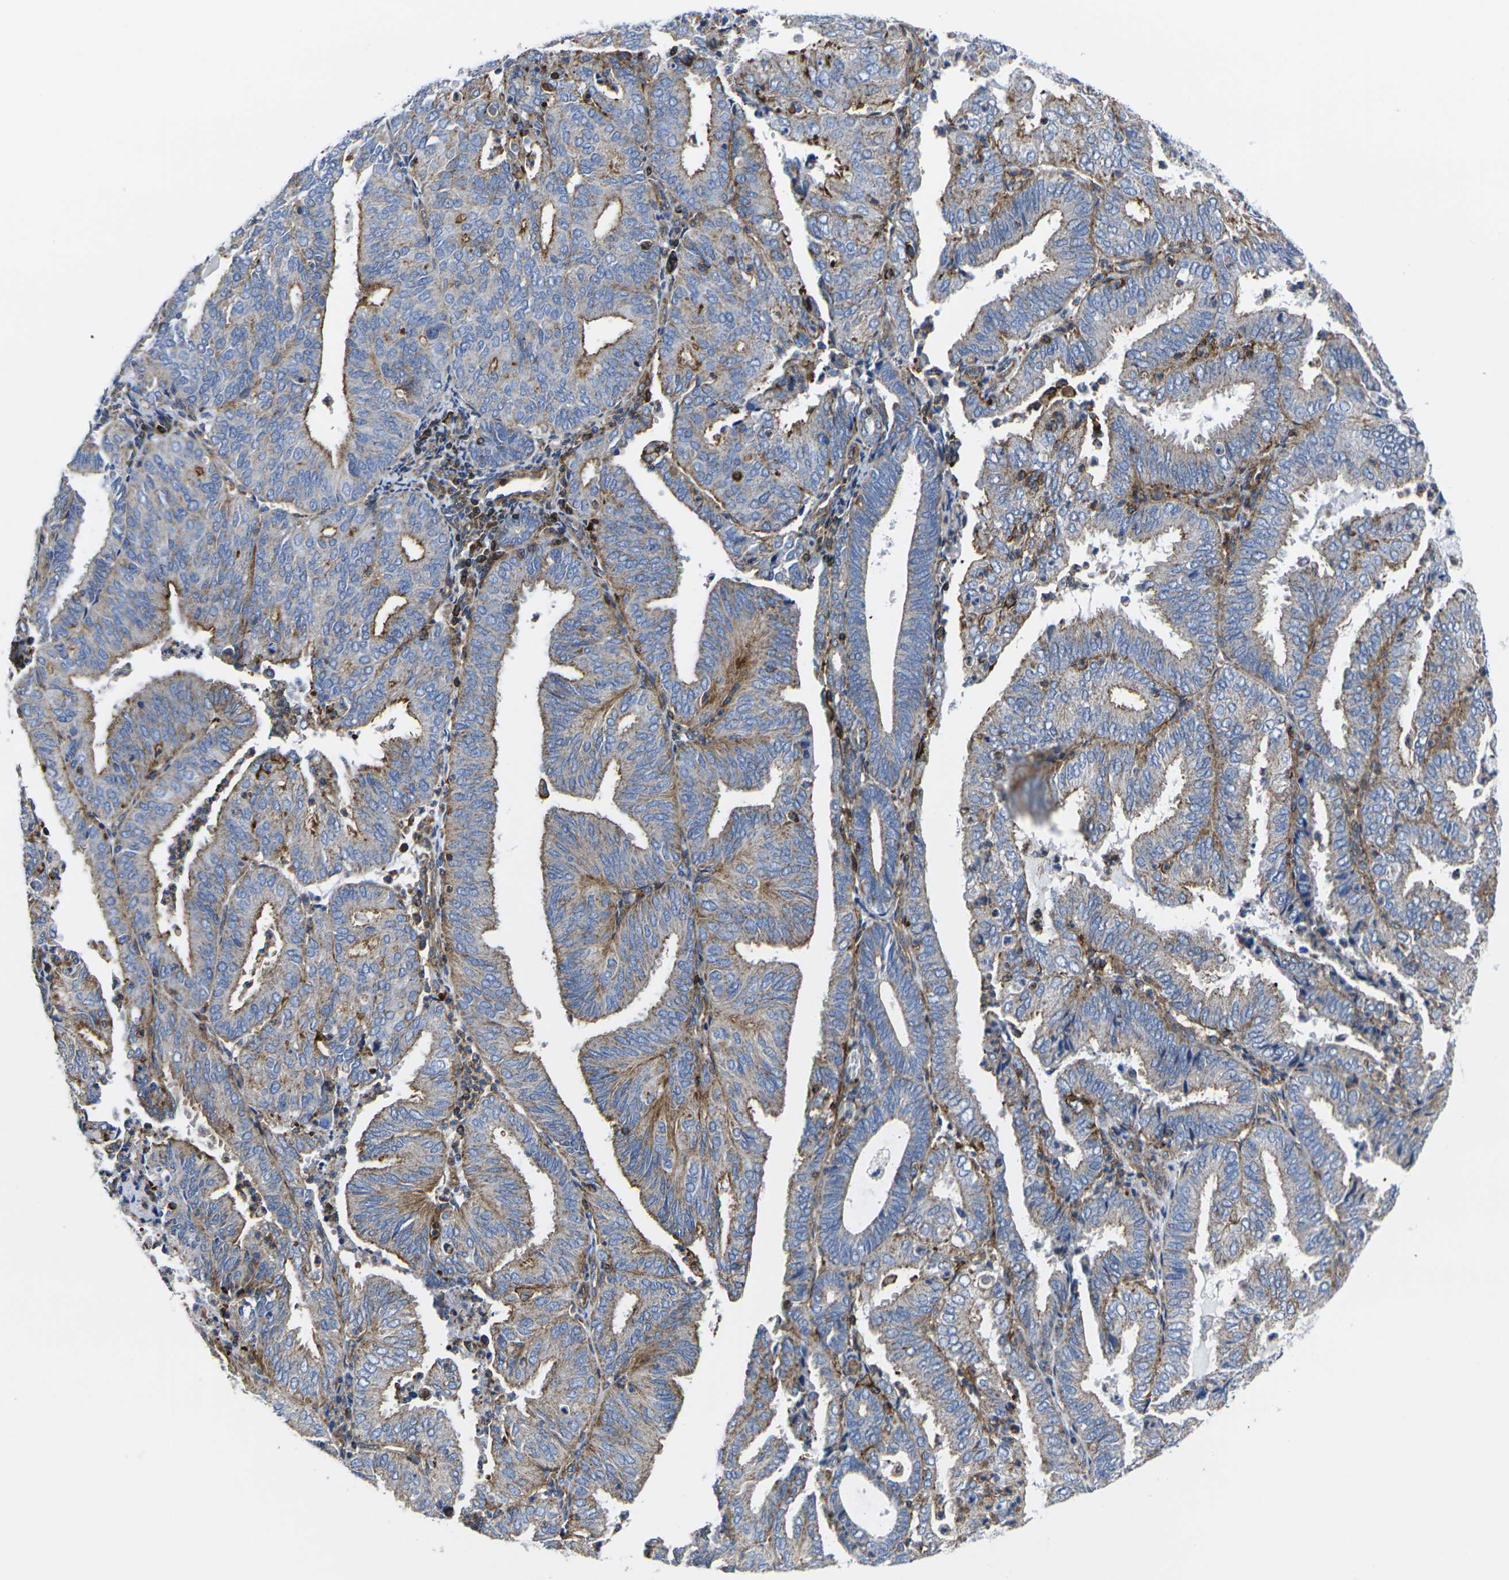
{"staining": {"intensity": "moderate", "quantity": "25%-75%", "location": "cytoplasmic/membranous"}, "tissue": "endometrial cancer", "cell_type": "Tumor cells", "image_type": "cancer", "snomed": [{"axis": "morphology", "description": "Adenocarcinoma, NOS"}, {"axis": "topography", "description": "Uterus"}], "caption": "This photomicrograph shows immunohistochemistry staining of human adenocarcinoma (endometrial), with medium moderate cytoplasmic/membranous positivity in approximately 25%-75% of tumor cells.", "gene": "GPR4", "patient": {"sex": "female", "age": 60}}